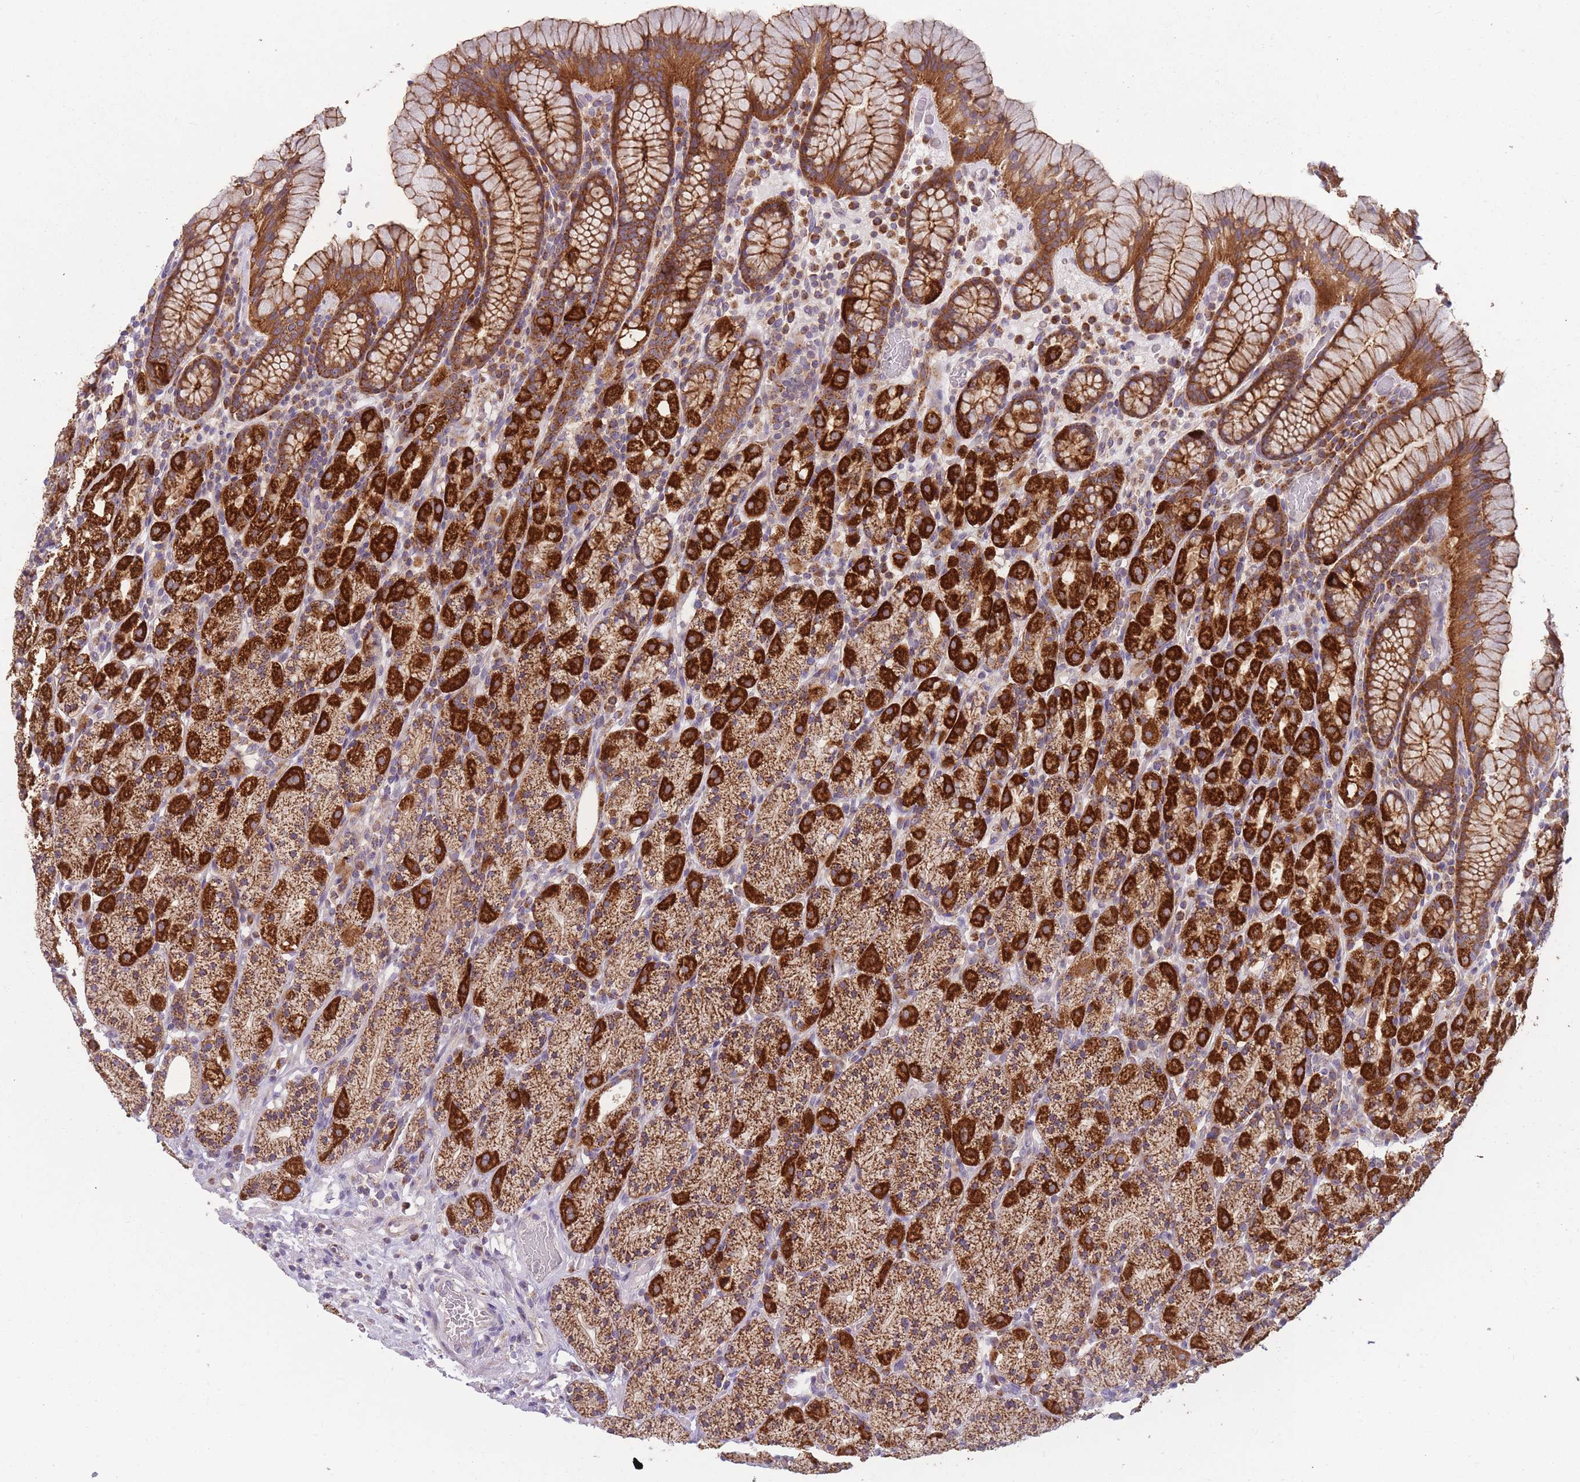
{"staining": {"intensity": "strong", "quantity": ">75%", "location": "cytoplasmic/membranous"}, "tissue": "stomach", "cell_type": "Glandular cells", "image_type": "normal", "snomed": [{"axis": "morphology", "description": "Normal tissue, NOS"}, {"axis": "topography", "description": "Stomach, upper"}, {"axis": "topography", "description": "Stomach"}], "caption": "The image shows a brown stain indicating the presence of a protein in the cytoplasmic/membranous of glandular cells in stomach. (Stains: DAB (3,3'-diaminobenzidine) in brown, nuclei in blue, Microscopy: brightfield microscopy at high magnification).", "gene": "ENSG00000255639", "patient": {"sex": "male", "age": 62}}